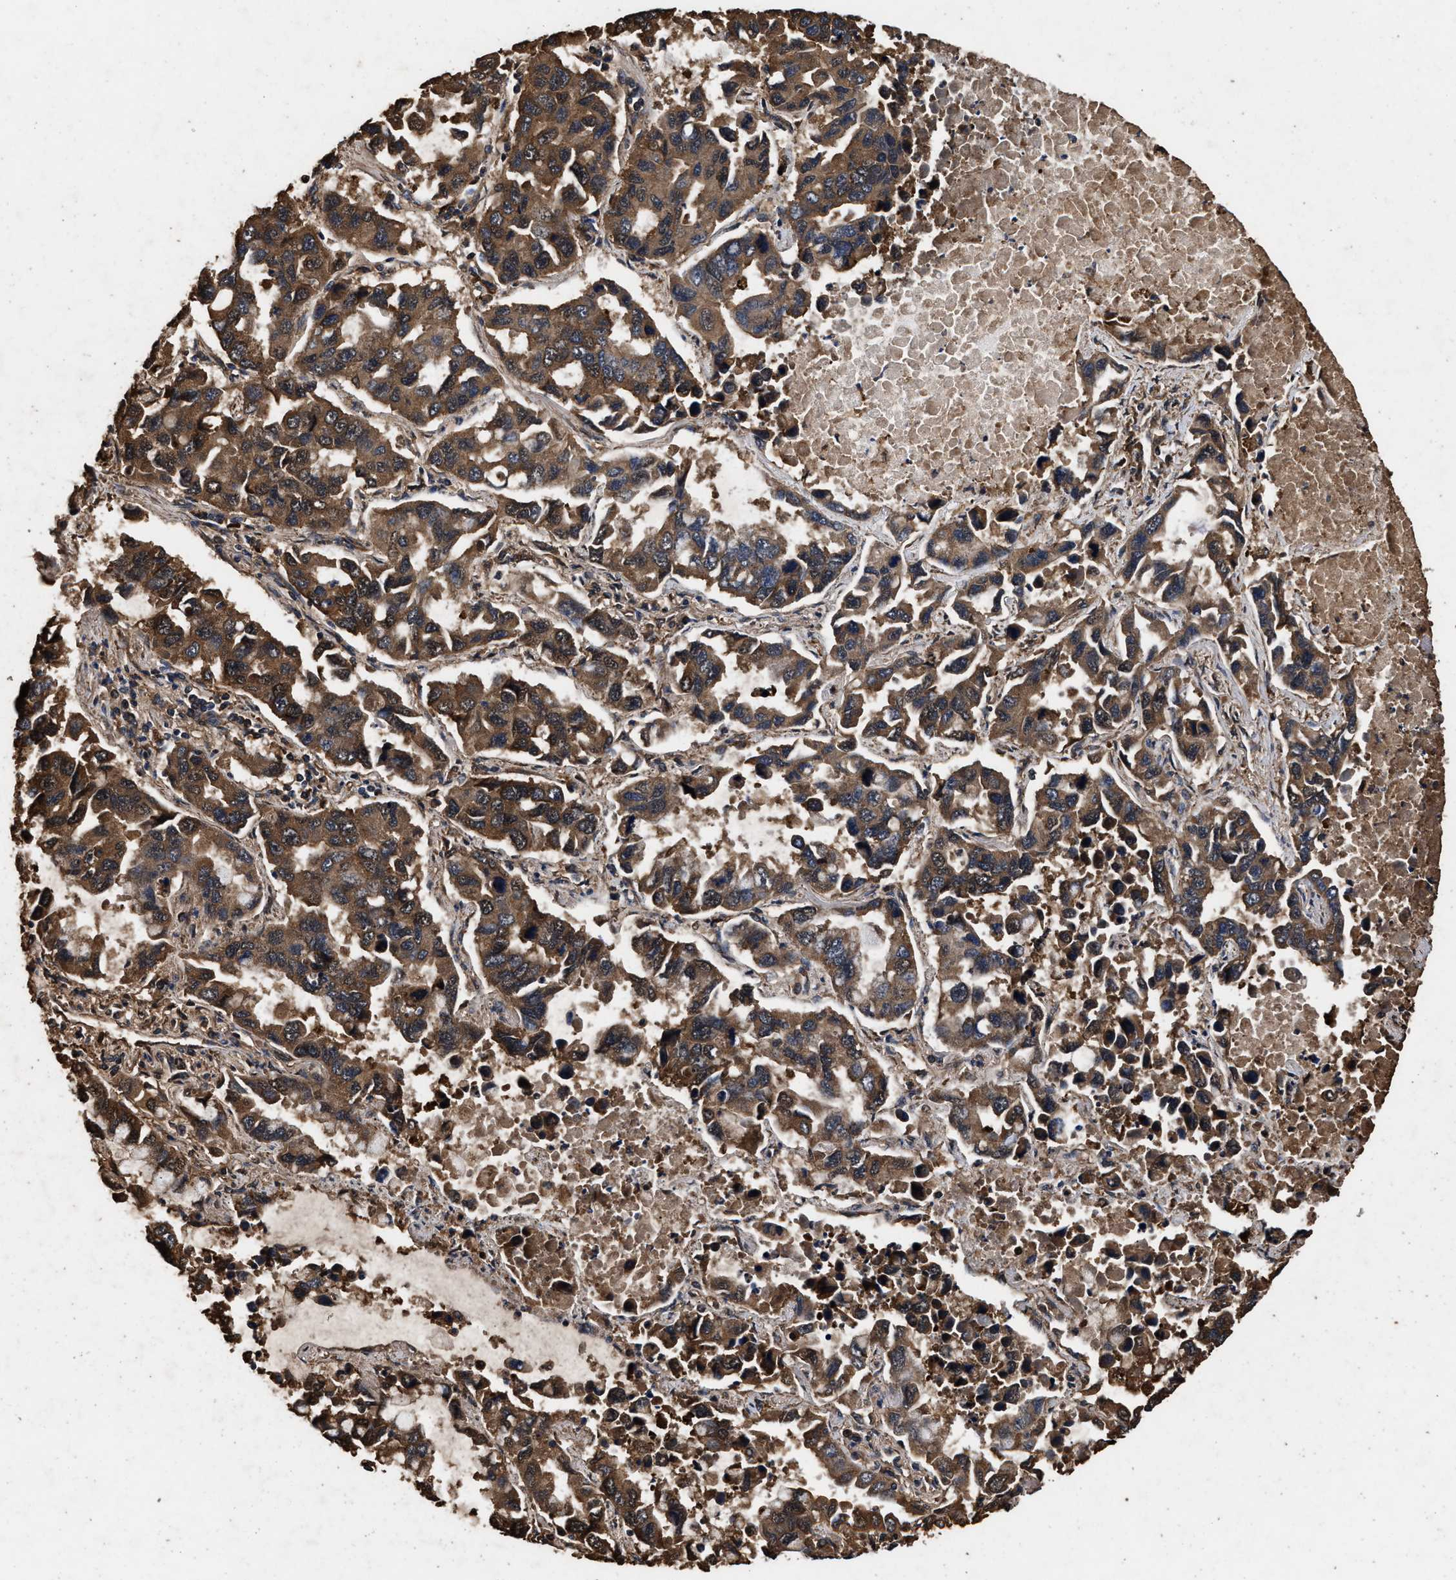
{"staining": {"intensity": "moderate", "quantity": ">75%", "location": "cytoplasmic/membranous"}, "tissue": "lung cancer", "cell_type": "Tumor cells", "image_type": "cancer", "snomed": [{"axis": "morphology", "description": "Adenocarcinoma, NOS"}, {"axis": "topography", "description": "Lung"}], "caption": "Adenocarcinoma (lung) stained with DAB IHC exhibits medium levels of moderate cytoplasmic/membranous expression in approximately >75% of tumor cells.", "gene": "KYAT1", "patient": {"sex": "male", "age": 64}}